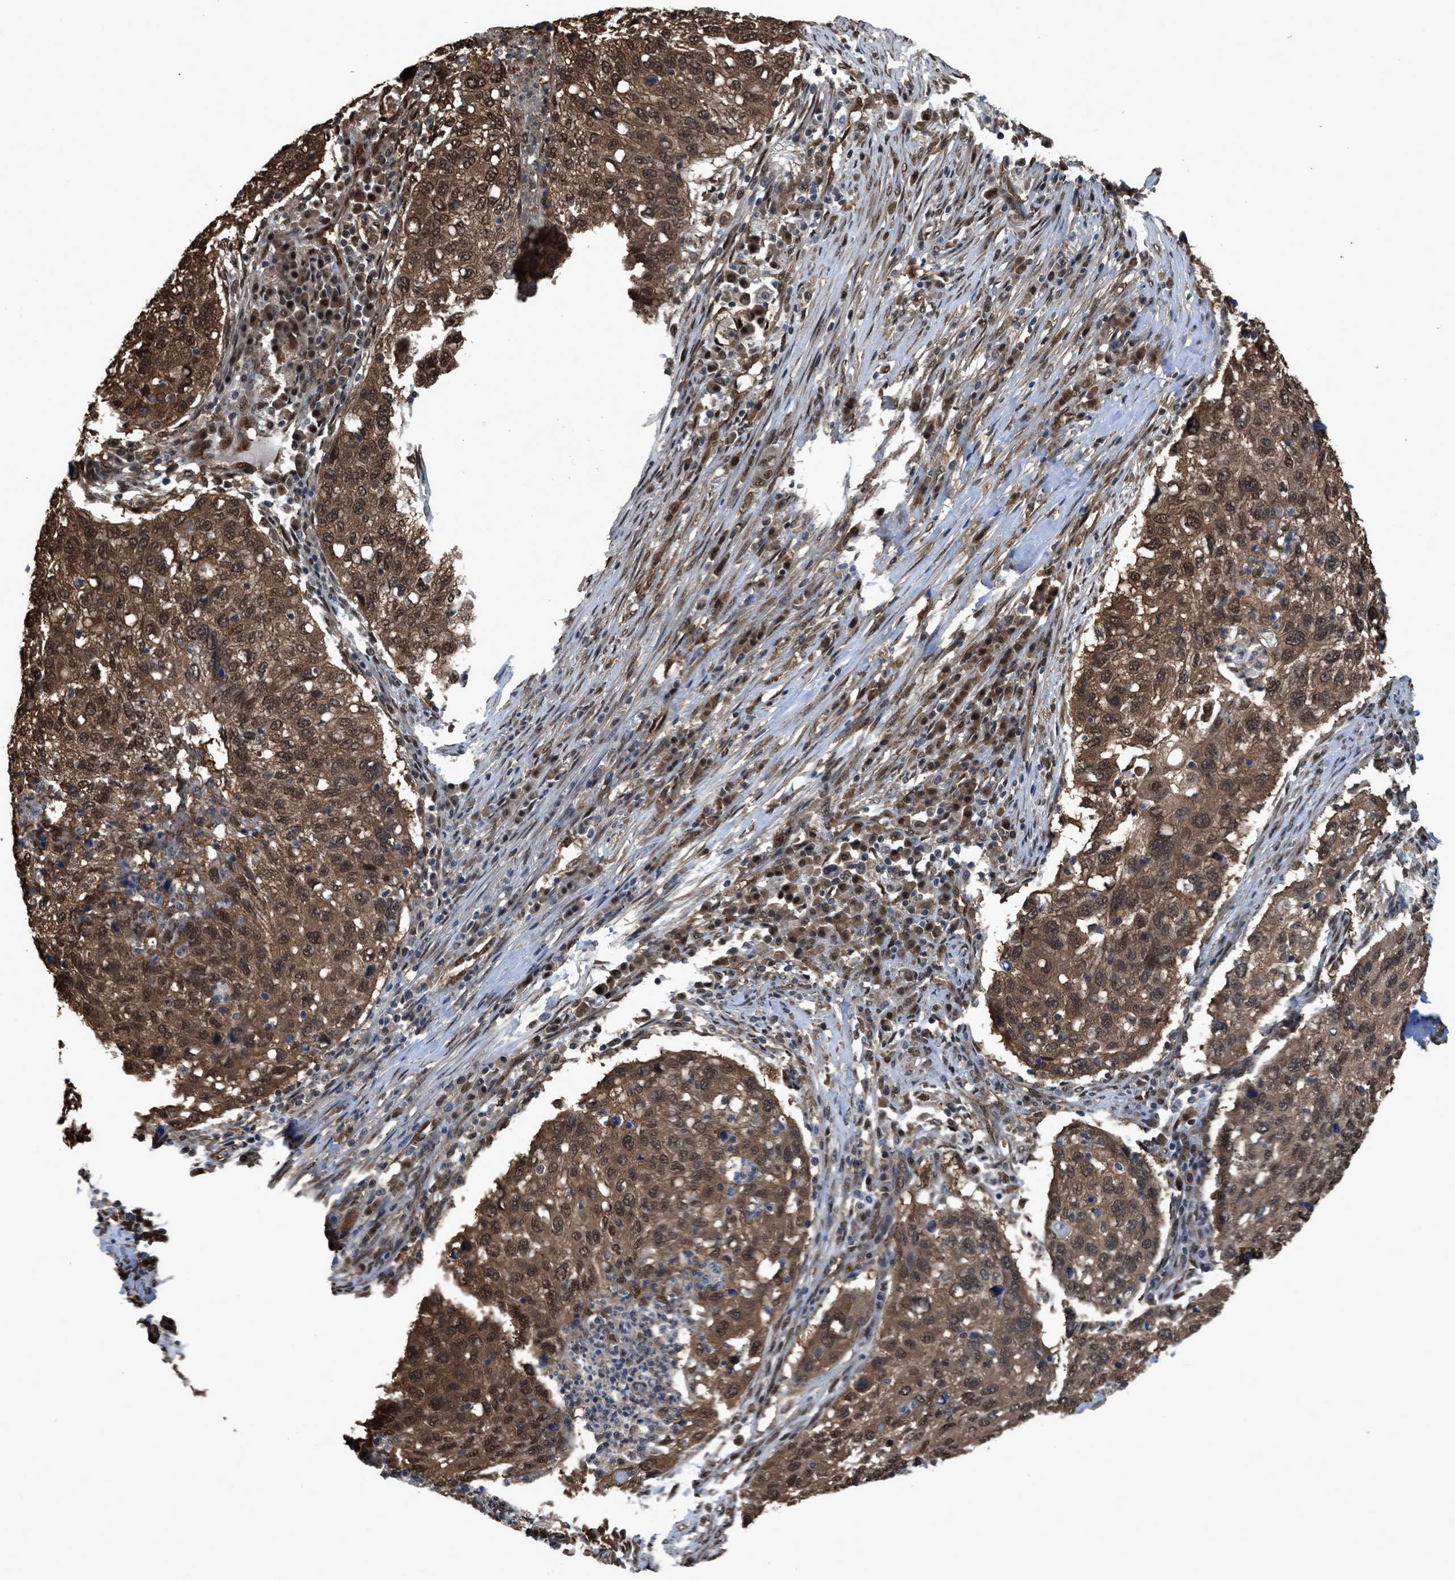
{"staining": {"intensity": "moderate", "quantity": ">75%", "location": "cytoplasmic/membranous,nuclear"}, "tissue": "lung cancer", "cell_type": "Tumor cells", "image_type": "cancer", "snomed": [{"axis": "morphology", "description": "Squamous cell carcinoma, NOS"}, {"axis": "topography", "description": "Lung"}], "caption": "Immunohistochemistry (IHC) micrograph of neoplastic tissue: human lung squamous cell carcinoma stained using immunohistochemistry (IHC) shows medium levels of moderate protein expression localized specifically in the cytoplasmic/membranous and nuclear of tumor cells, appearing as a cytoplasmic/membranous and nuclear brown color.", "gene": "YWHAG", "patient": {"sex": "female", "age": 63}}